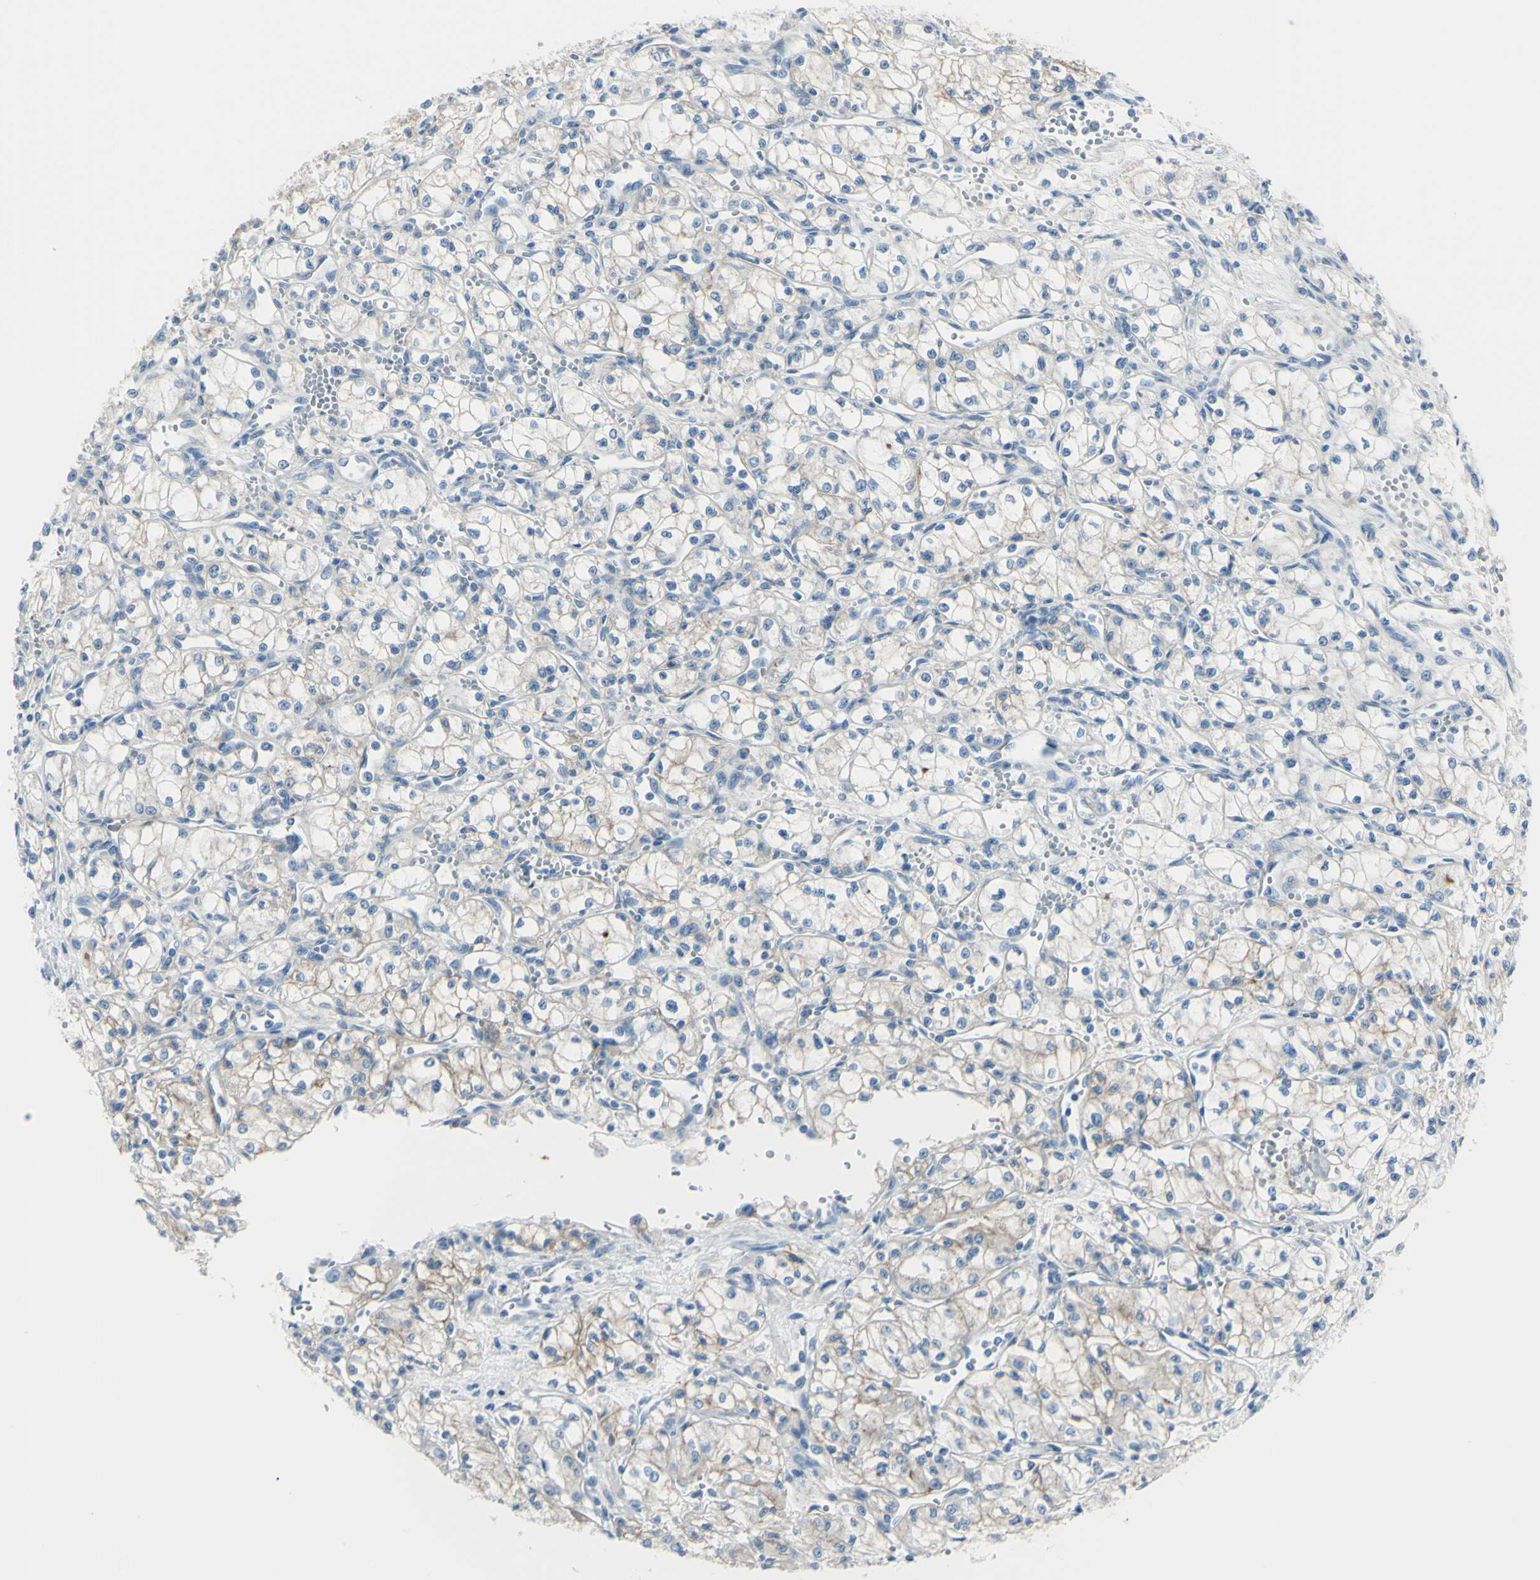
{"staining": {"intensity": "weak", "quantity": "25%-75%", "location": "cytoplasmic/membranous"}, "tissue": "renal cancer", "cell_type": "Tumor cells", "image_type": "cancer", "snomed": [{"axis": "morphology", "description": "Normal tissue, NOS"}, {"axis": "morphology", "description": "Adenocarcinoma, NOS"}, {"axis": "topography", "description": "Kidney"}], "caption": "Protein staining of adenocarcinoma (renal) tissue demonstrates weak cytoplasmic/membranous staining in approximately 25%-75% of tumor cells. (DAB IHC, brown staining for protein, blue staining for nuclei).", "gene": "ZNF557", "patient": {"sex": "male", "age": 59}}